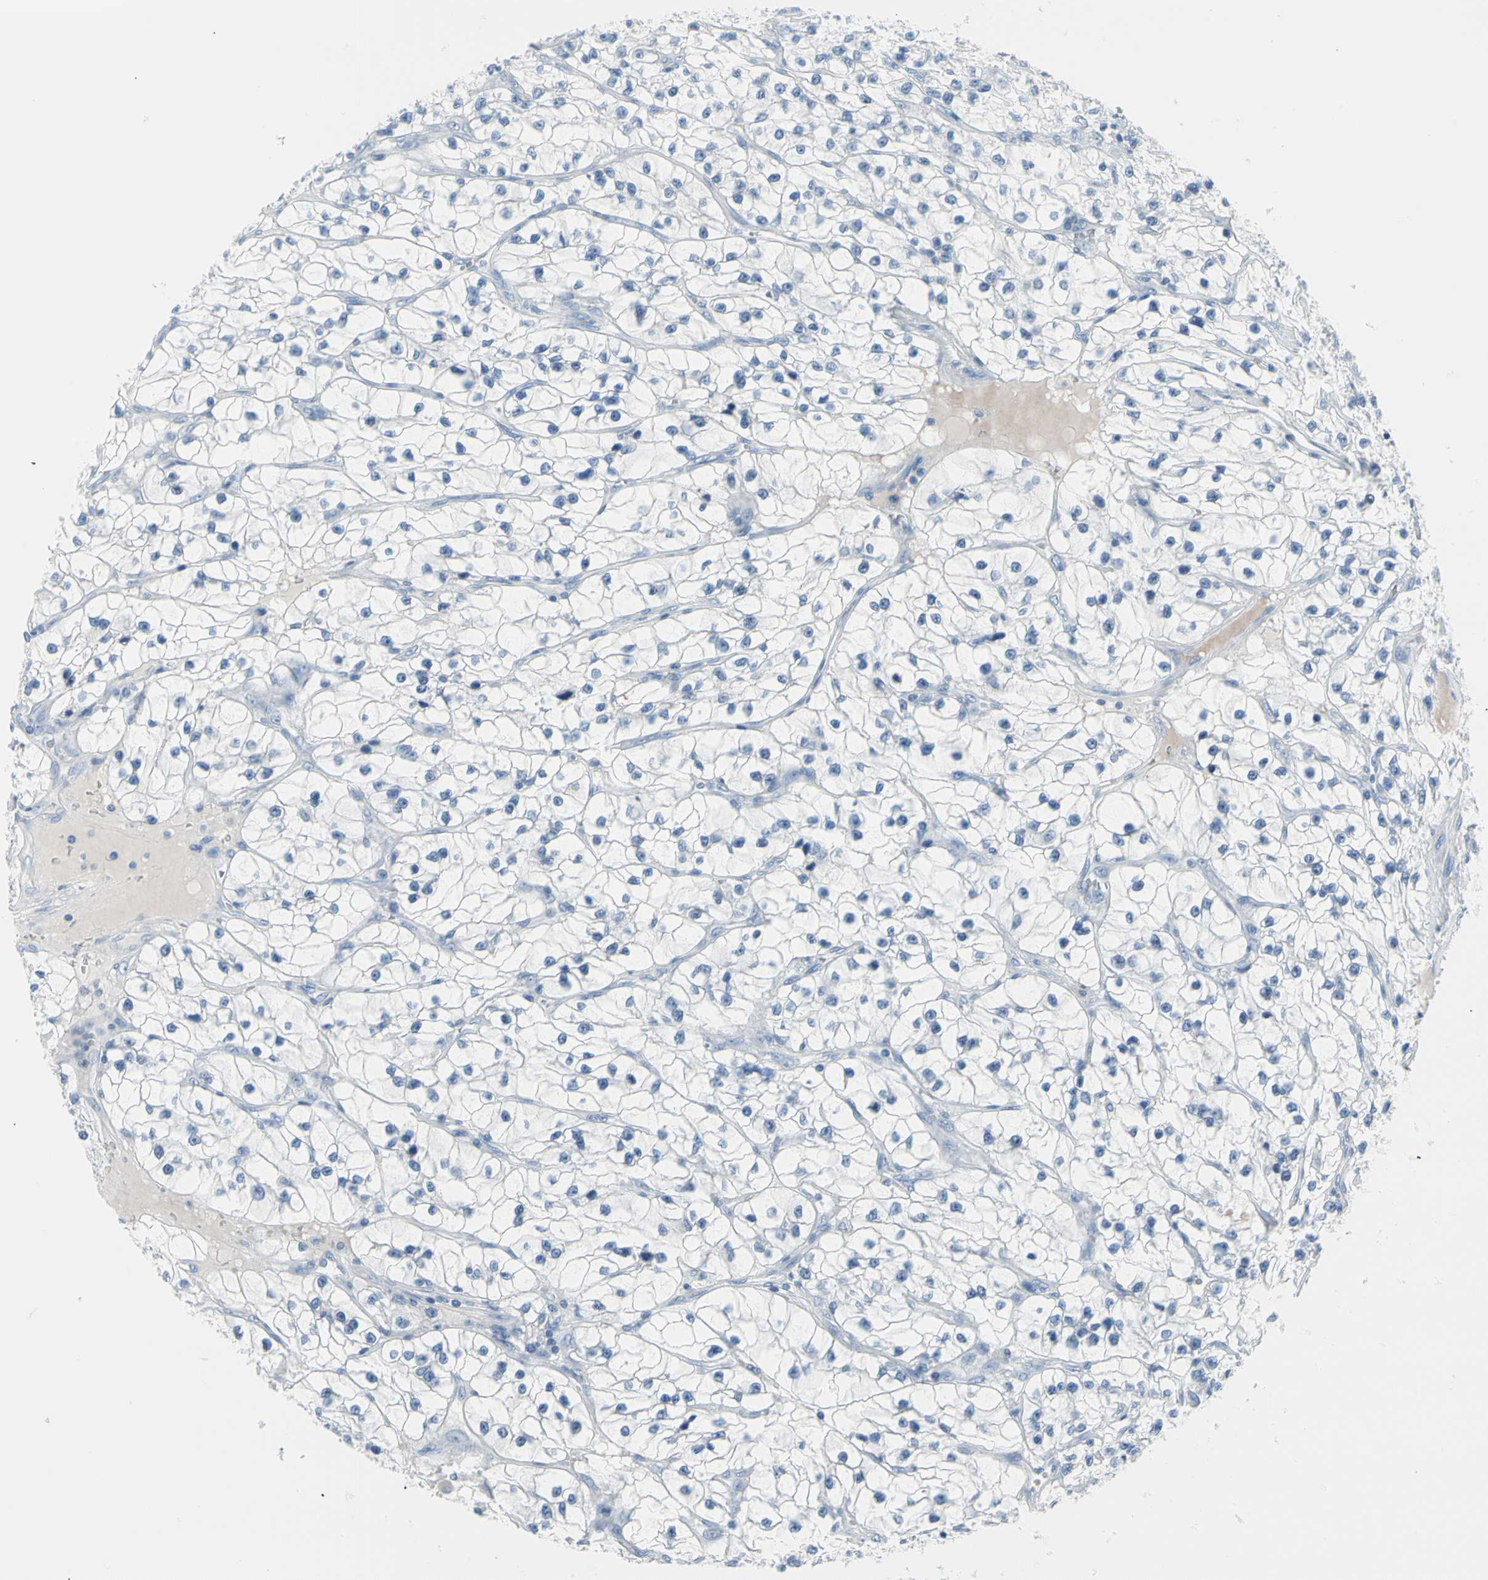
{"staining": {"intensity": "negative", "quantity": "none", "location": "none"}, "tissue": "renal cancer", "cell_type": "Tumor cells", "image_type": "cancer", "snomed": [{"axis": "morphology", "description": "Adenocarcinoma, NOS"}, {"axis": "topography", "description": "Kidney"}], "caption": "Immunohistochemistry of renal cancer (adenocarcinoma) shows no positivity in tumor cells.", "gene": "TPO", "patient": {"sex": "female", "age": 57}}